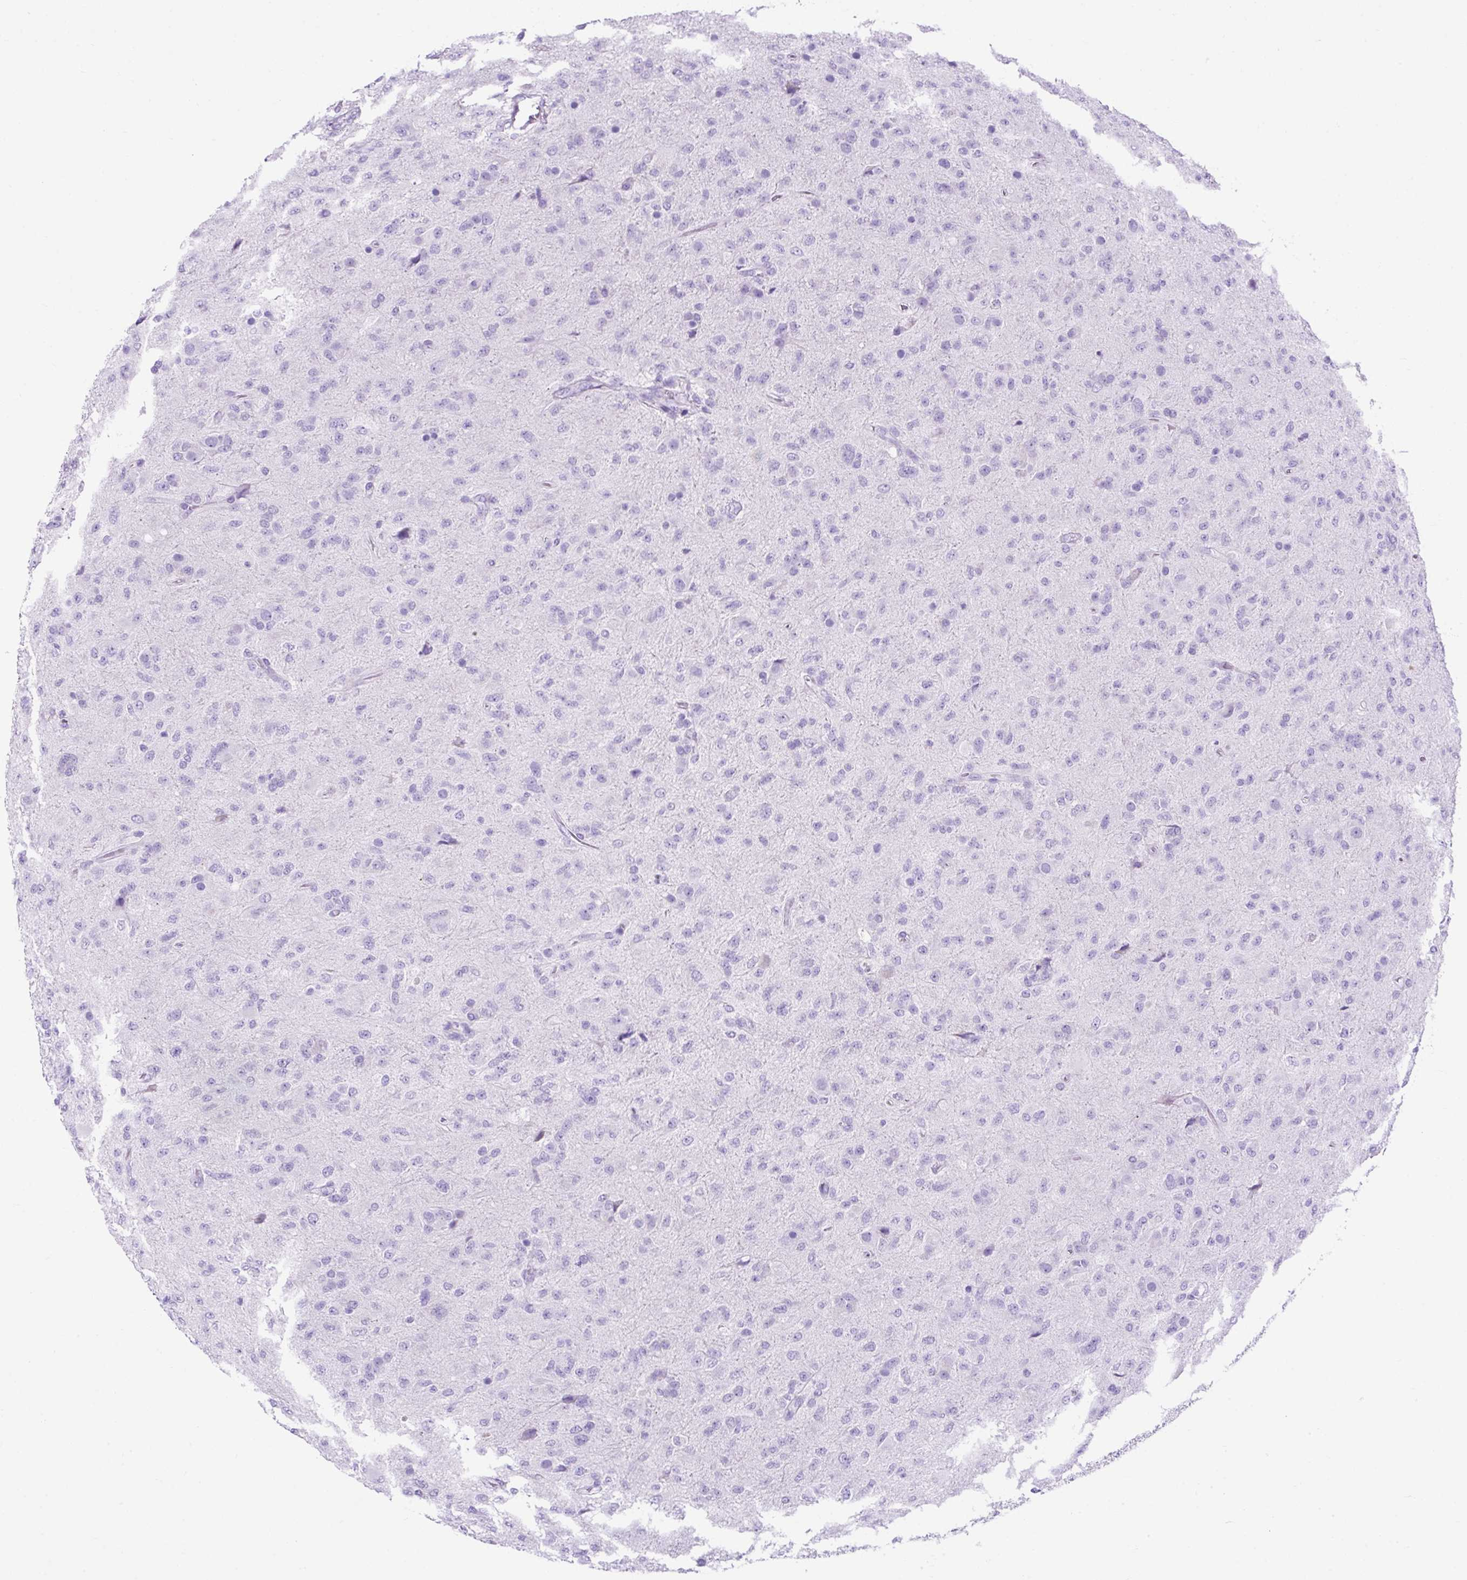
{"staining": {"intensity": "negative", "quantity": "none", "location": "none"}, "tissue": "glioma", "cell_type": "Tumor cells", "image_type": "cancer", "snomed": [{"axis": "morphology", "description": "Glioma, malignant, Low grade"}, {"axis": "topography", "description": "Brain"}], "caption": "Immunohistochemical staining of glioma demonstrates no significant staining in tumor cells. Nuclei are stained in blue.", "gene": "KRT12", "patient": {"sex": "male", "age": 65}}